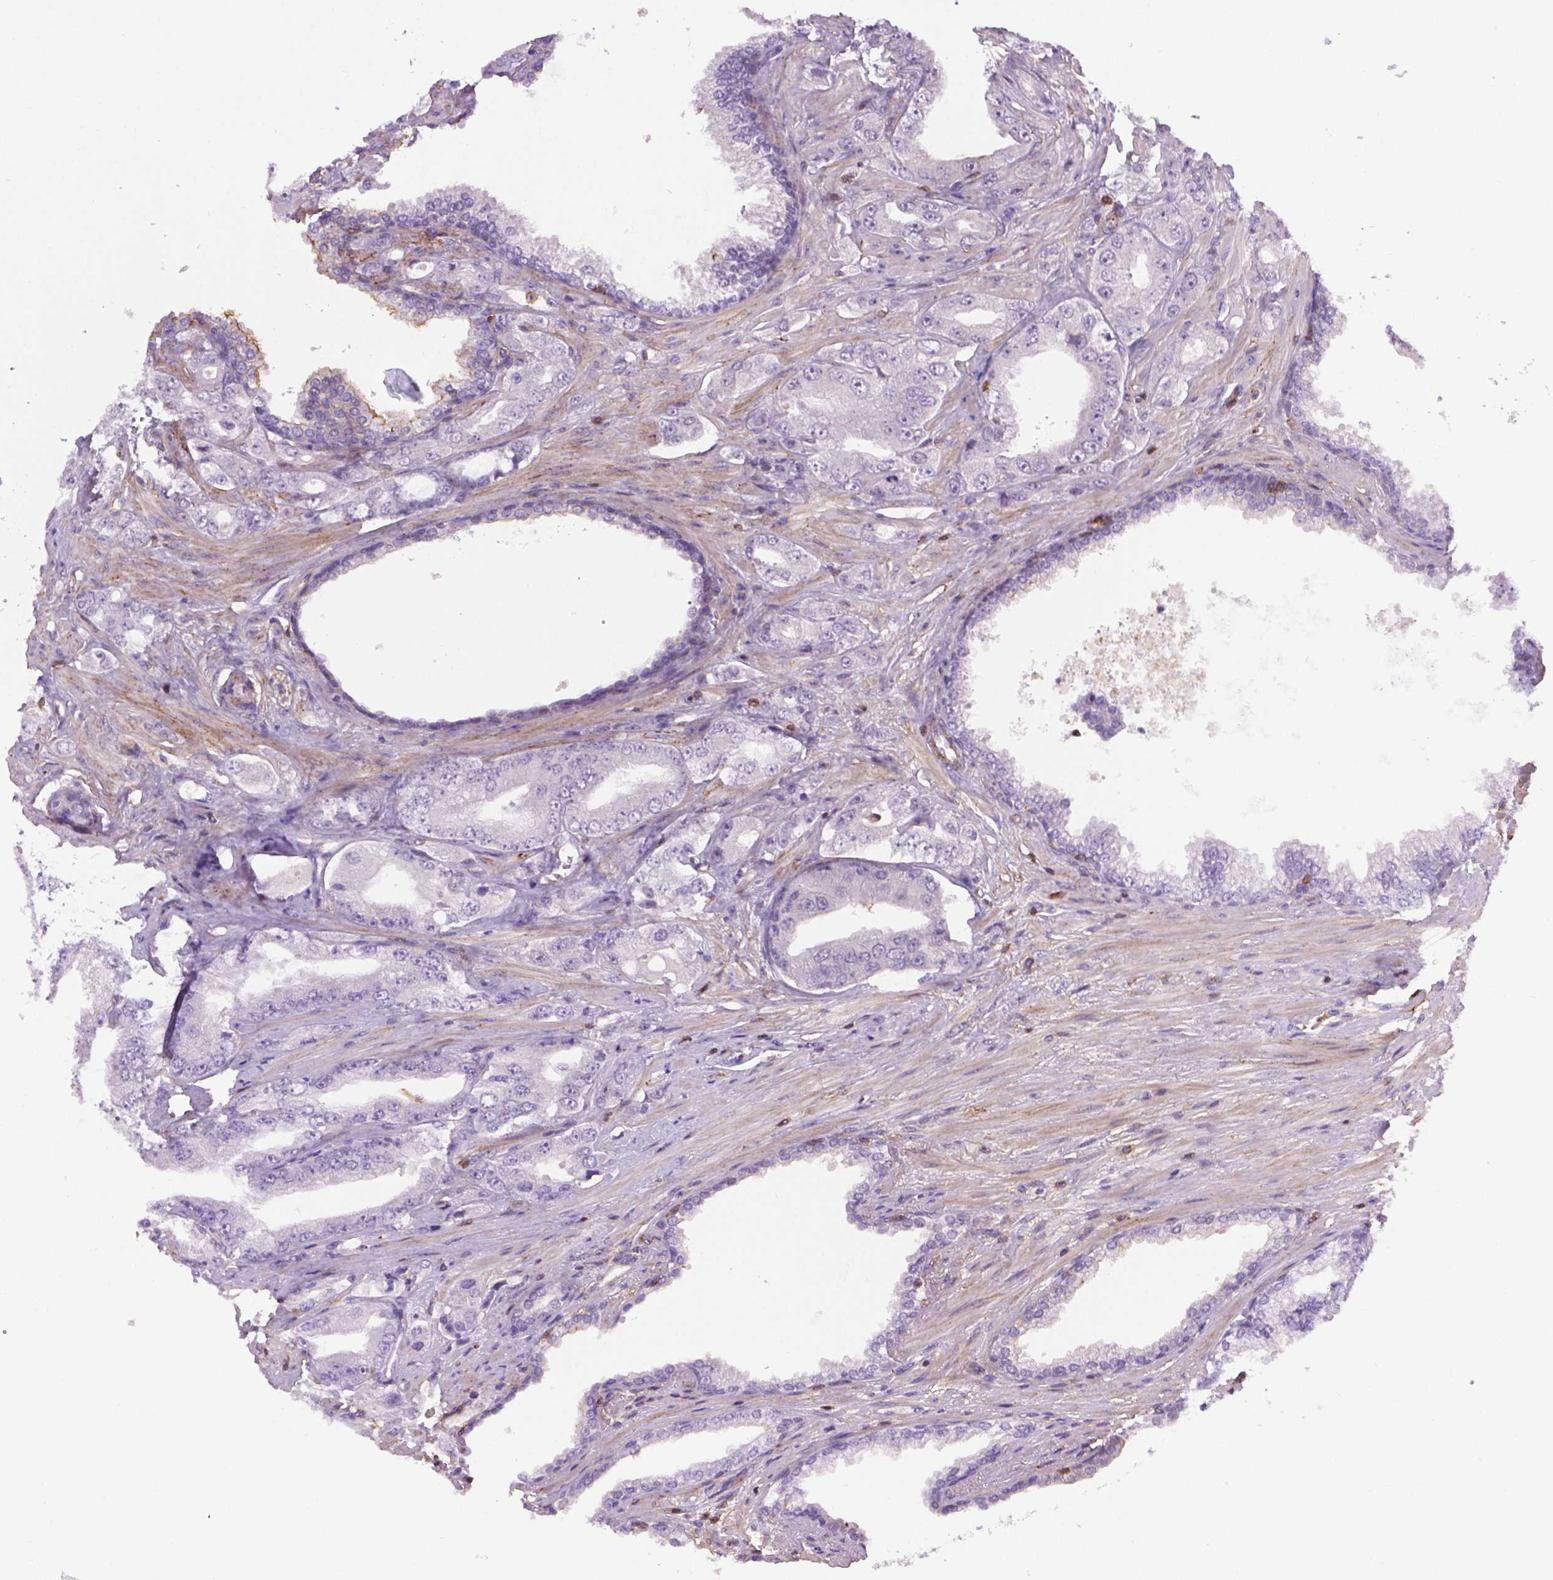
{"staining": {"intensity": "negative", "quantity": "none", "location": "none"}, "tissue": "prostate cancer", "cell_type": "Tumor cells", "image_type": "cancer", "snomed": [{"axis": "morphology", "description": "Adenocarcinoma, Low grade"}, {"axis": "topography", "description": "Prostate"}], "caption": "DAB immunohistochemical staining of prostate adenocarcinoma (low-grade) exhibits no significant staining in tumor cells.", "gene": "ACAD10", "patient": {"sex": "male", "age": 60}}